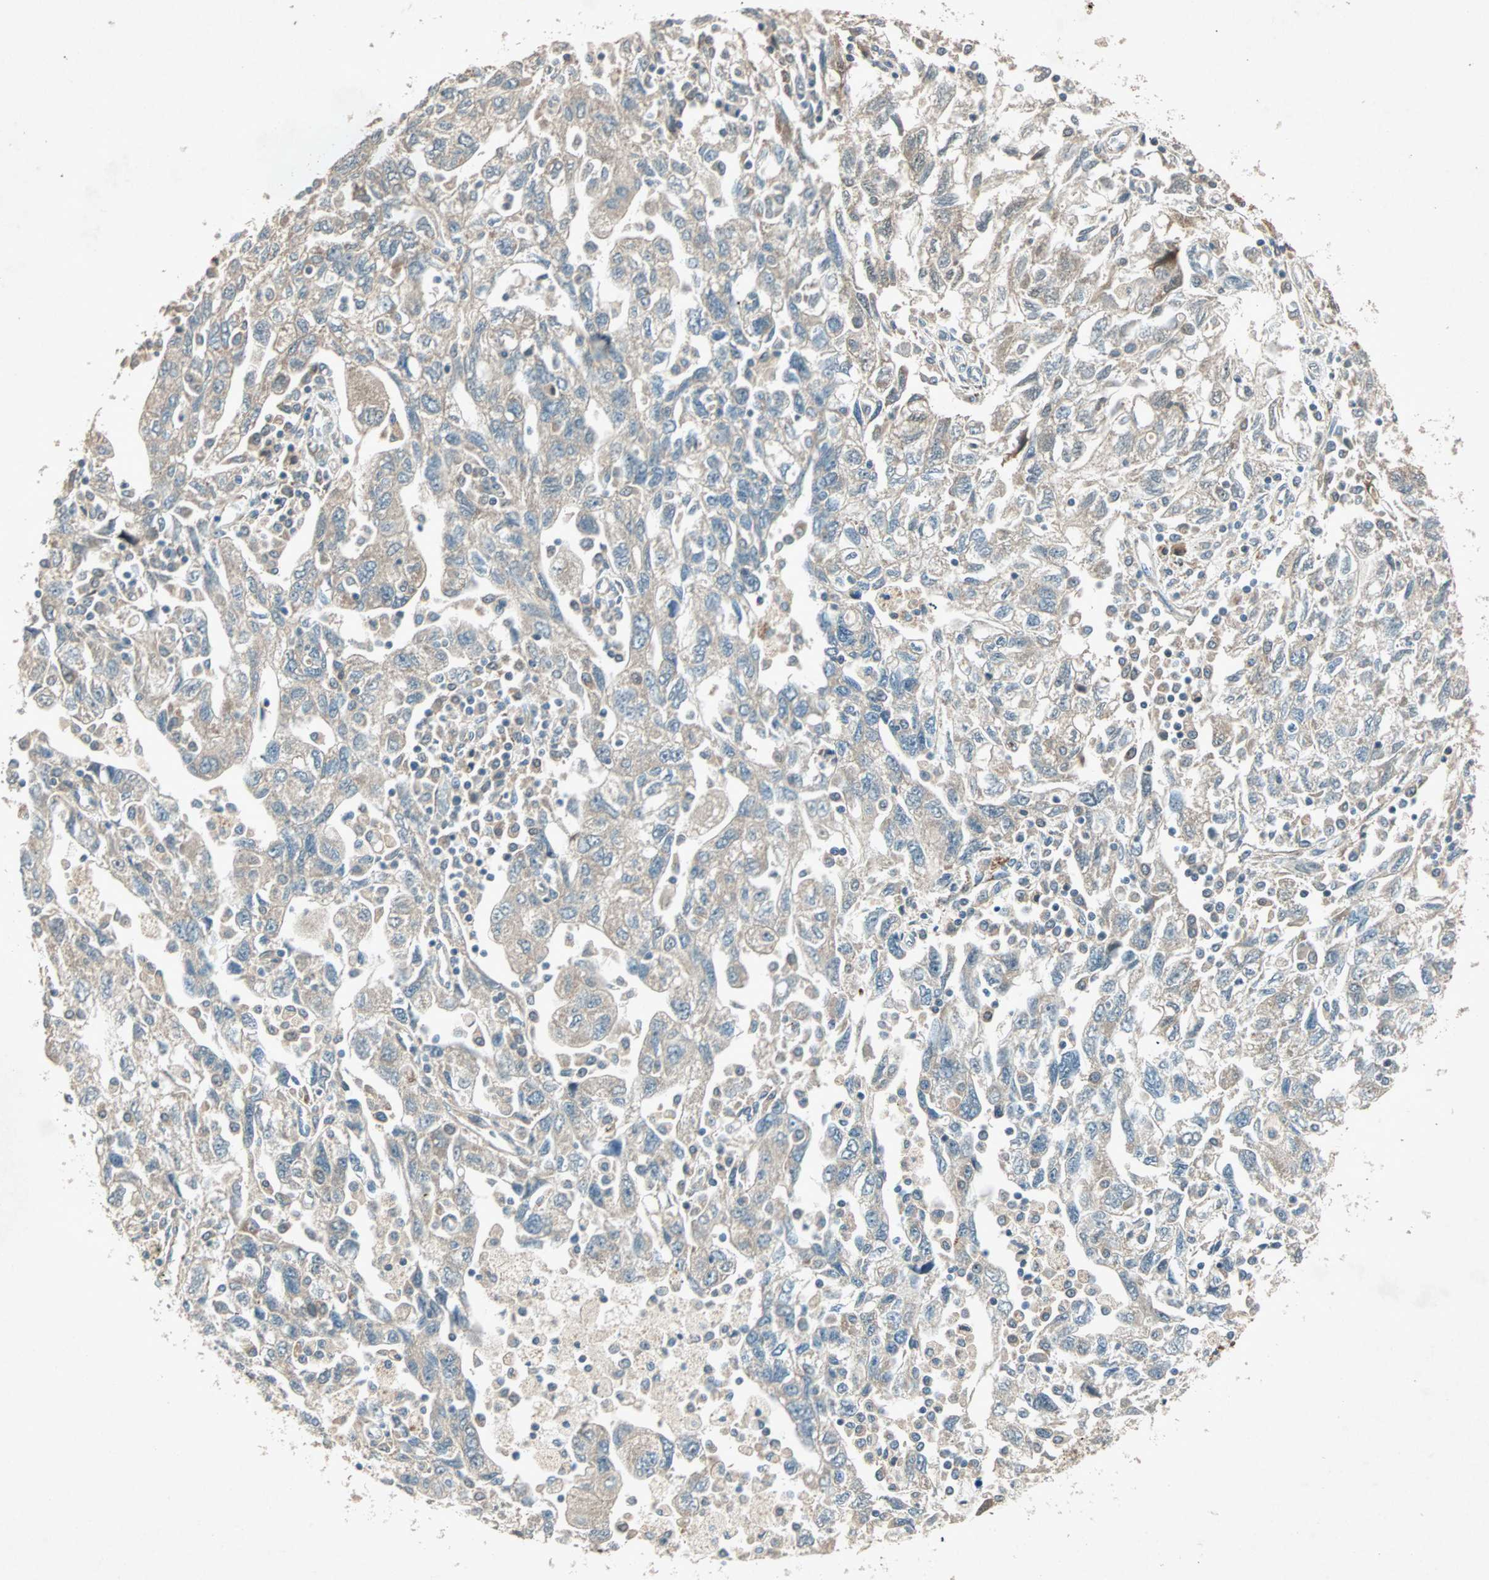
{"staining": {"intensity": "negative", "quantity": "none", "location": "none"}, "tissue": "ovarian cancer", "cell_type": "Tumor cells", "image_type": "cancer", "snomed": [{"axis": "morphology", "description": "Carcinoma, NOS"}, {"axis": "morphology", "description": "Cystadenocarcinoma, serous, NOS"}, {"axis": "topography", "description": "Ovary"}], "caption": "The micrograph shows no staining of tumor cells in ovarian cancer (serous cystadenocarcinoma). (DAB (3,3'-diaminobenzidine) immunohistochemistry visualized using brightfield microscopy, high magnification).", "gene": "SDSL", "patient": {"sex": "female", "age": 69}}